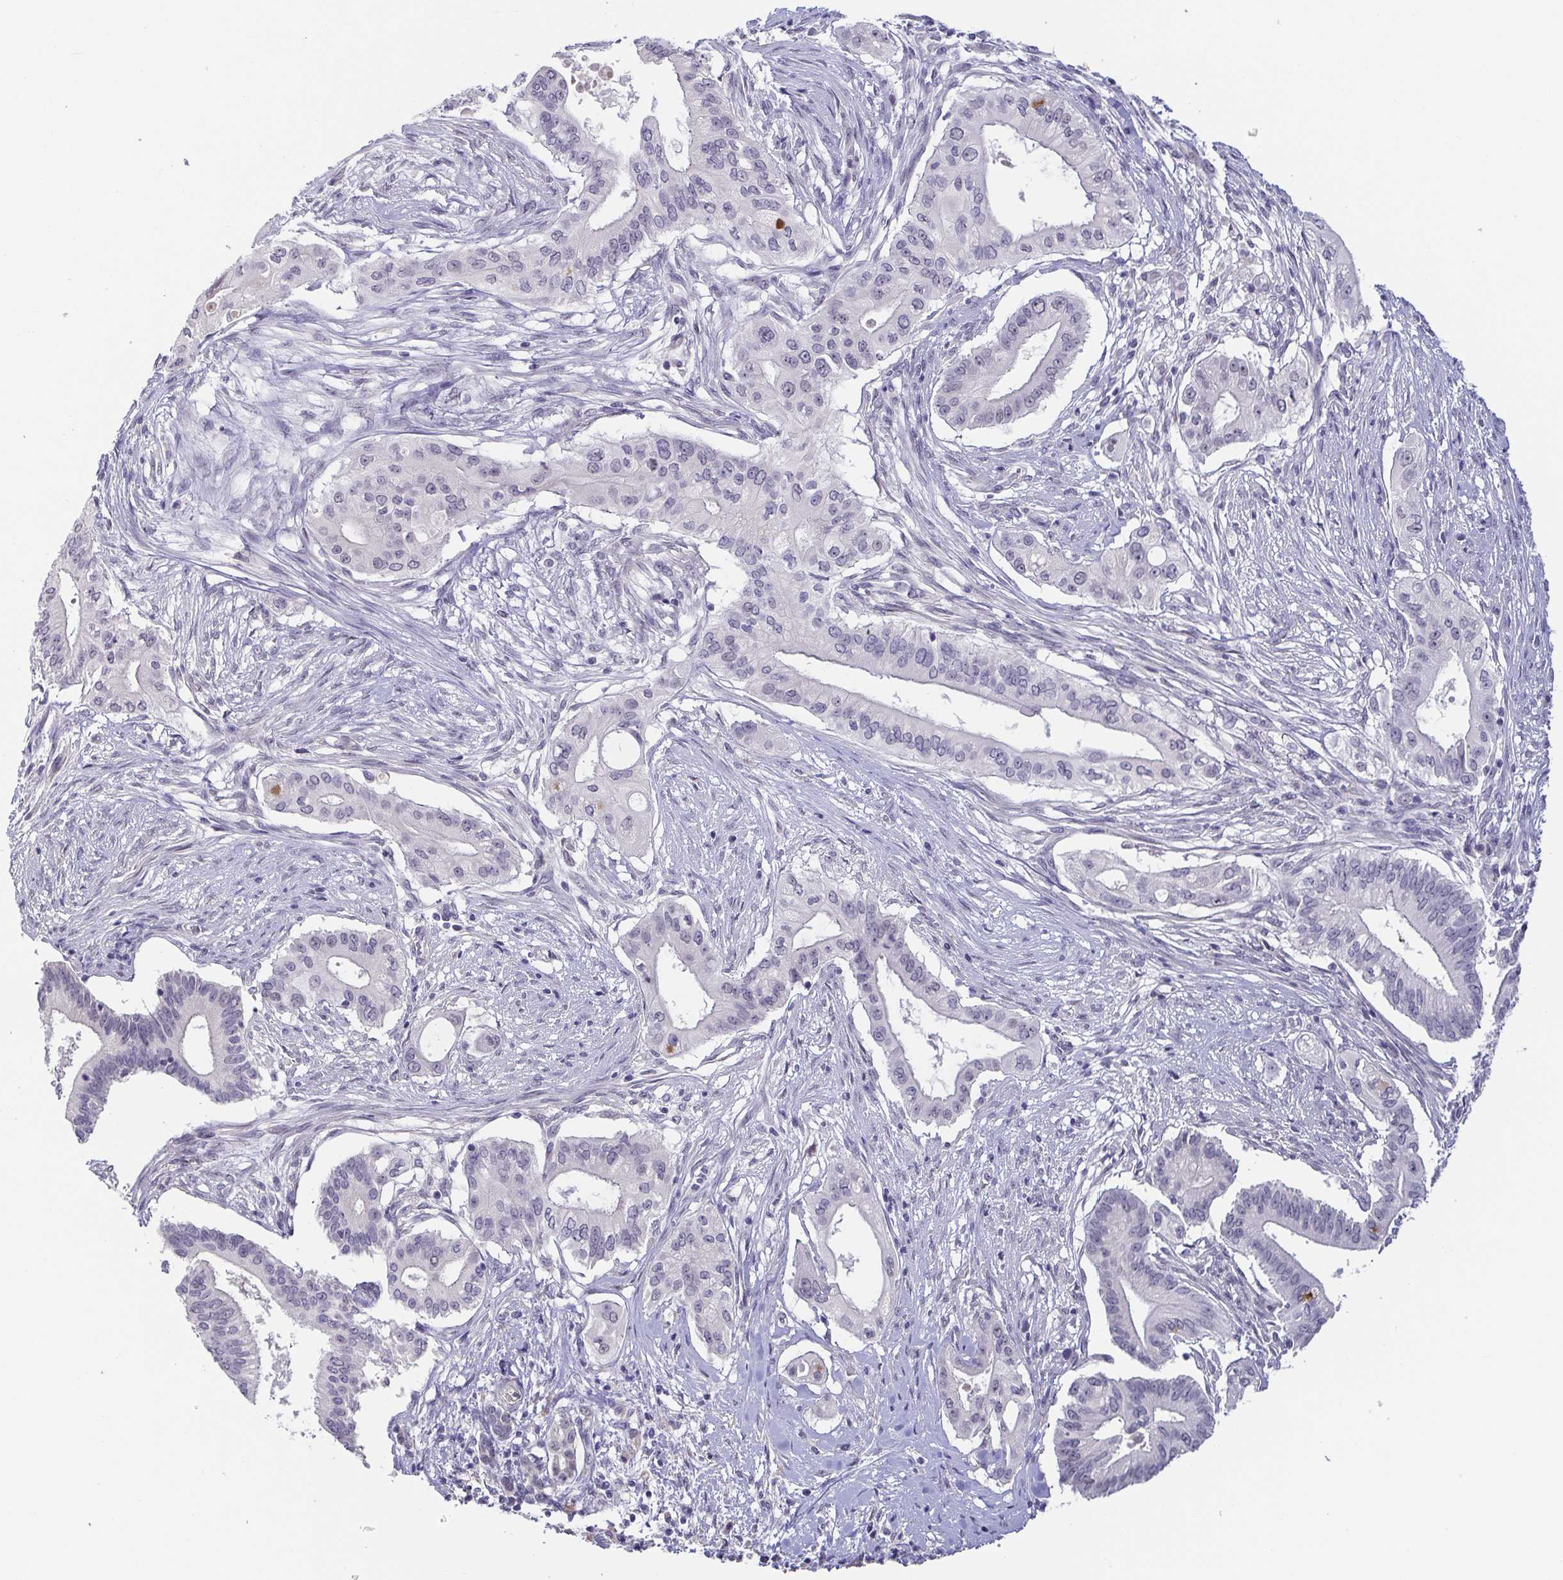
{"staining": {"intensity": "negative", "quantity": "none", "location": "none"}, "tissue": "pancreatic cancer", "cell_type": "Tumor cells", "image_type": "cancer", "snomed": [{"axis": "morphology", "description": "Adenocarcinoma, NOS"}, {"axis": "topography", "description": "Pancreas"}], "caption": "Photomicrograph shows no significant protein positivity in tumor cells of pancreatic adenocarcinoma.", "gene": "NEFH", "patient": {"sex": "female", "age": 68}}